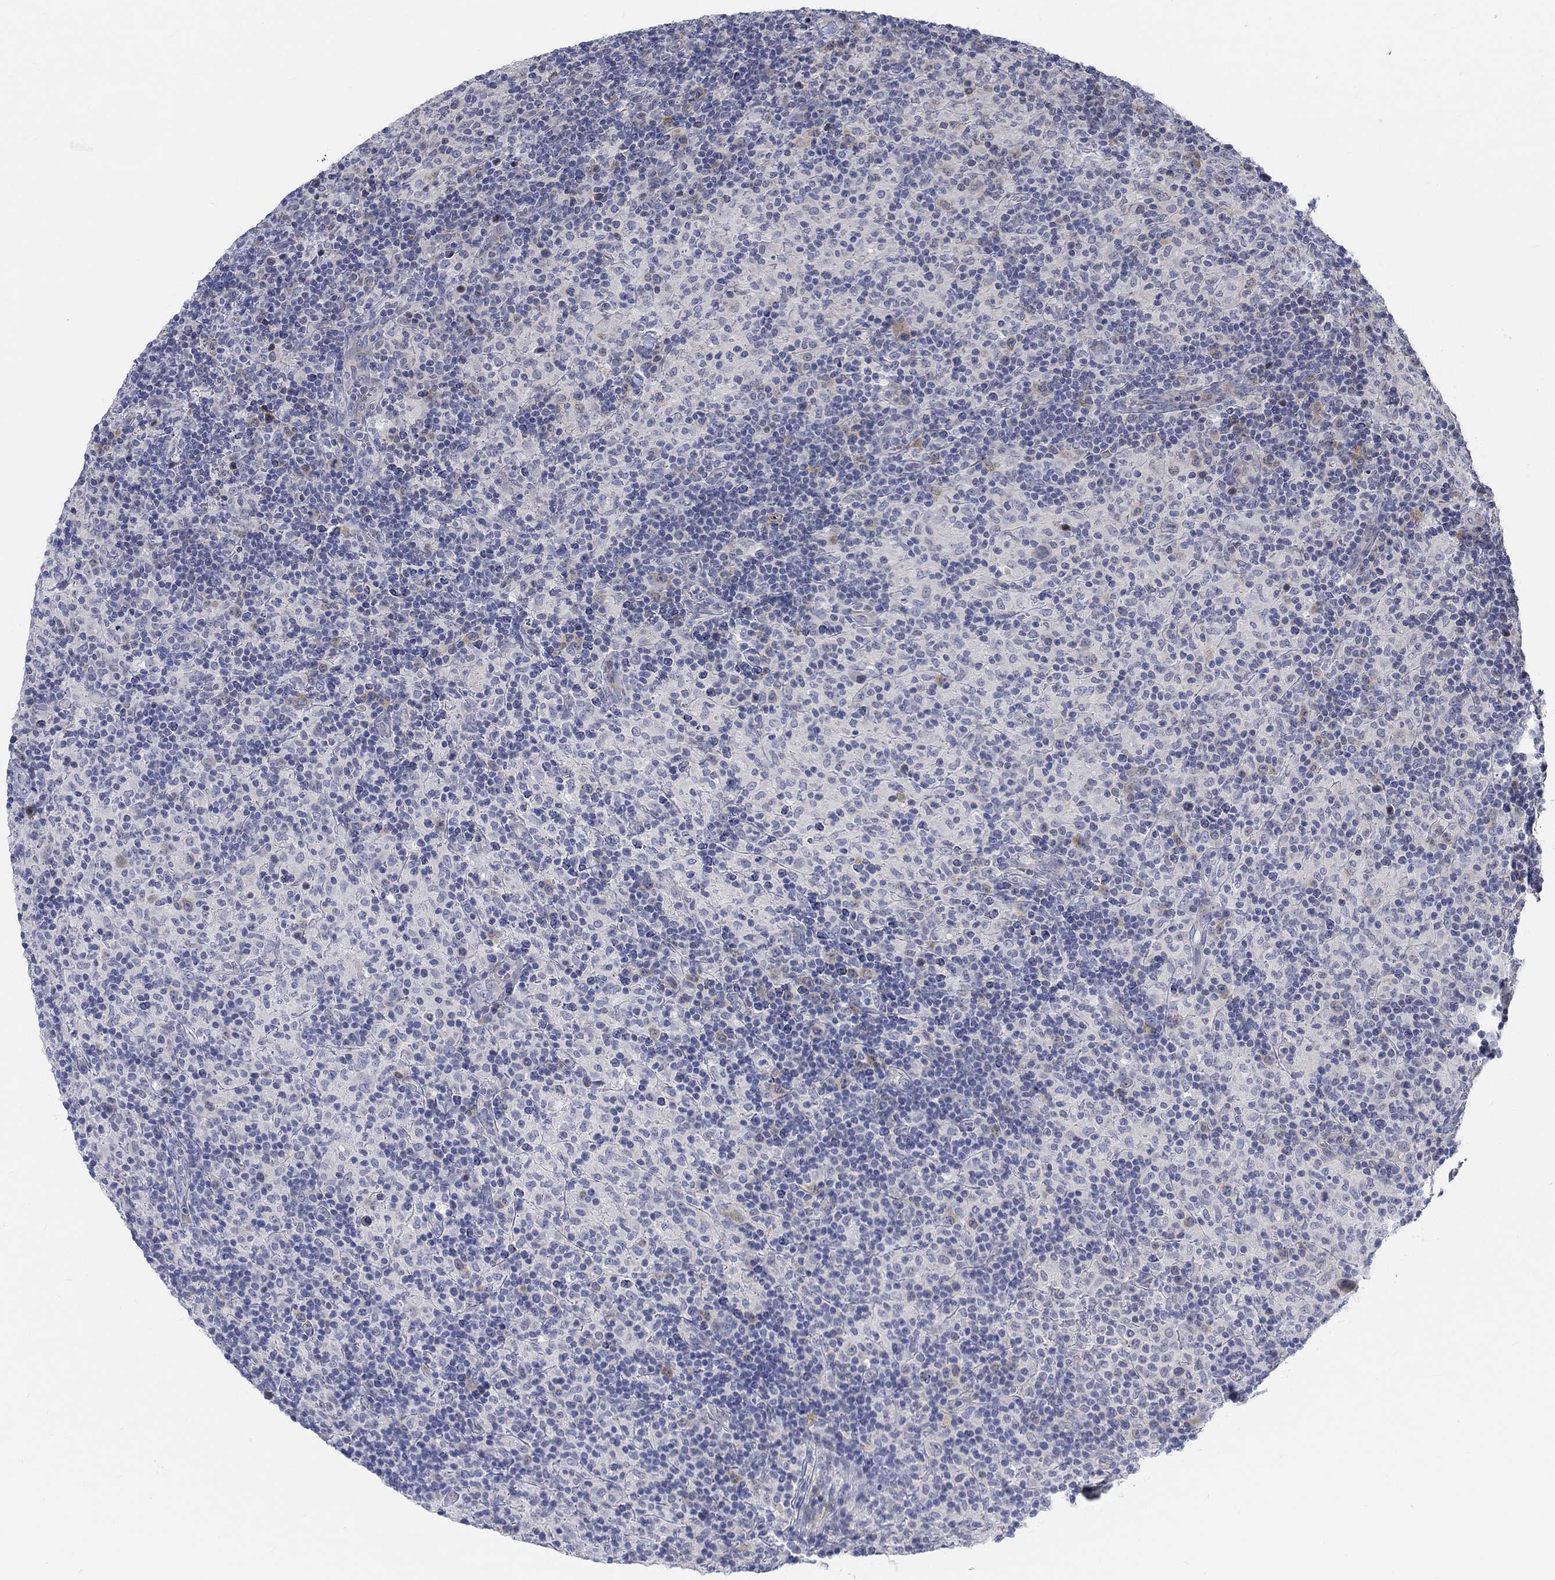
{"staining": {"intensity": "negative", "quantity": "none", "location": "none"}, "tissue": "lymphoma", "cell_type": "Tumor cells", "image_type": "cancer", "snomed": [{"axis": "morphology", "description": "Hodgkin's disease, NOS"}, {"axis": "topography", "description": "Lymph node"}], "caption": "The immunohistochemistry histopathology image has no significant staining in tumor cells of Hodgkin's disease tissue.", "gene": "SNTG2", "patient": {"sex": "male", "age": 70}}